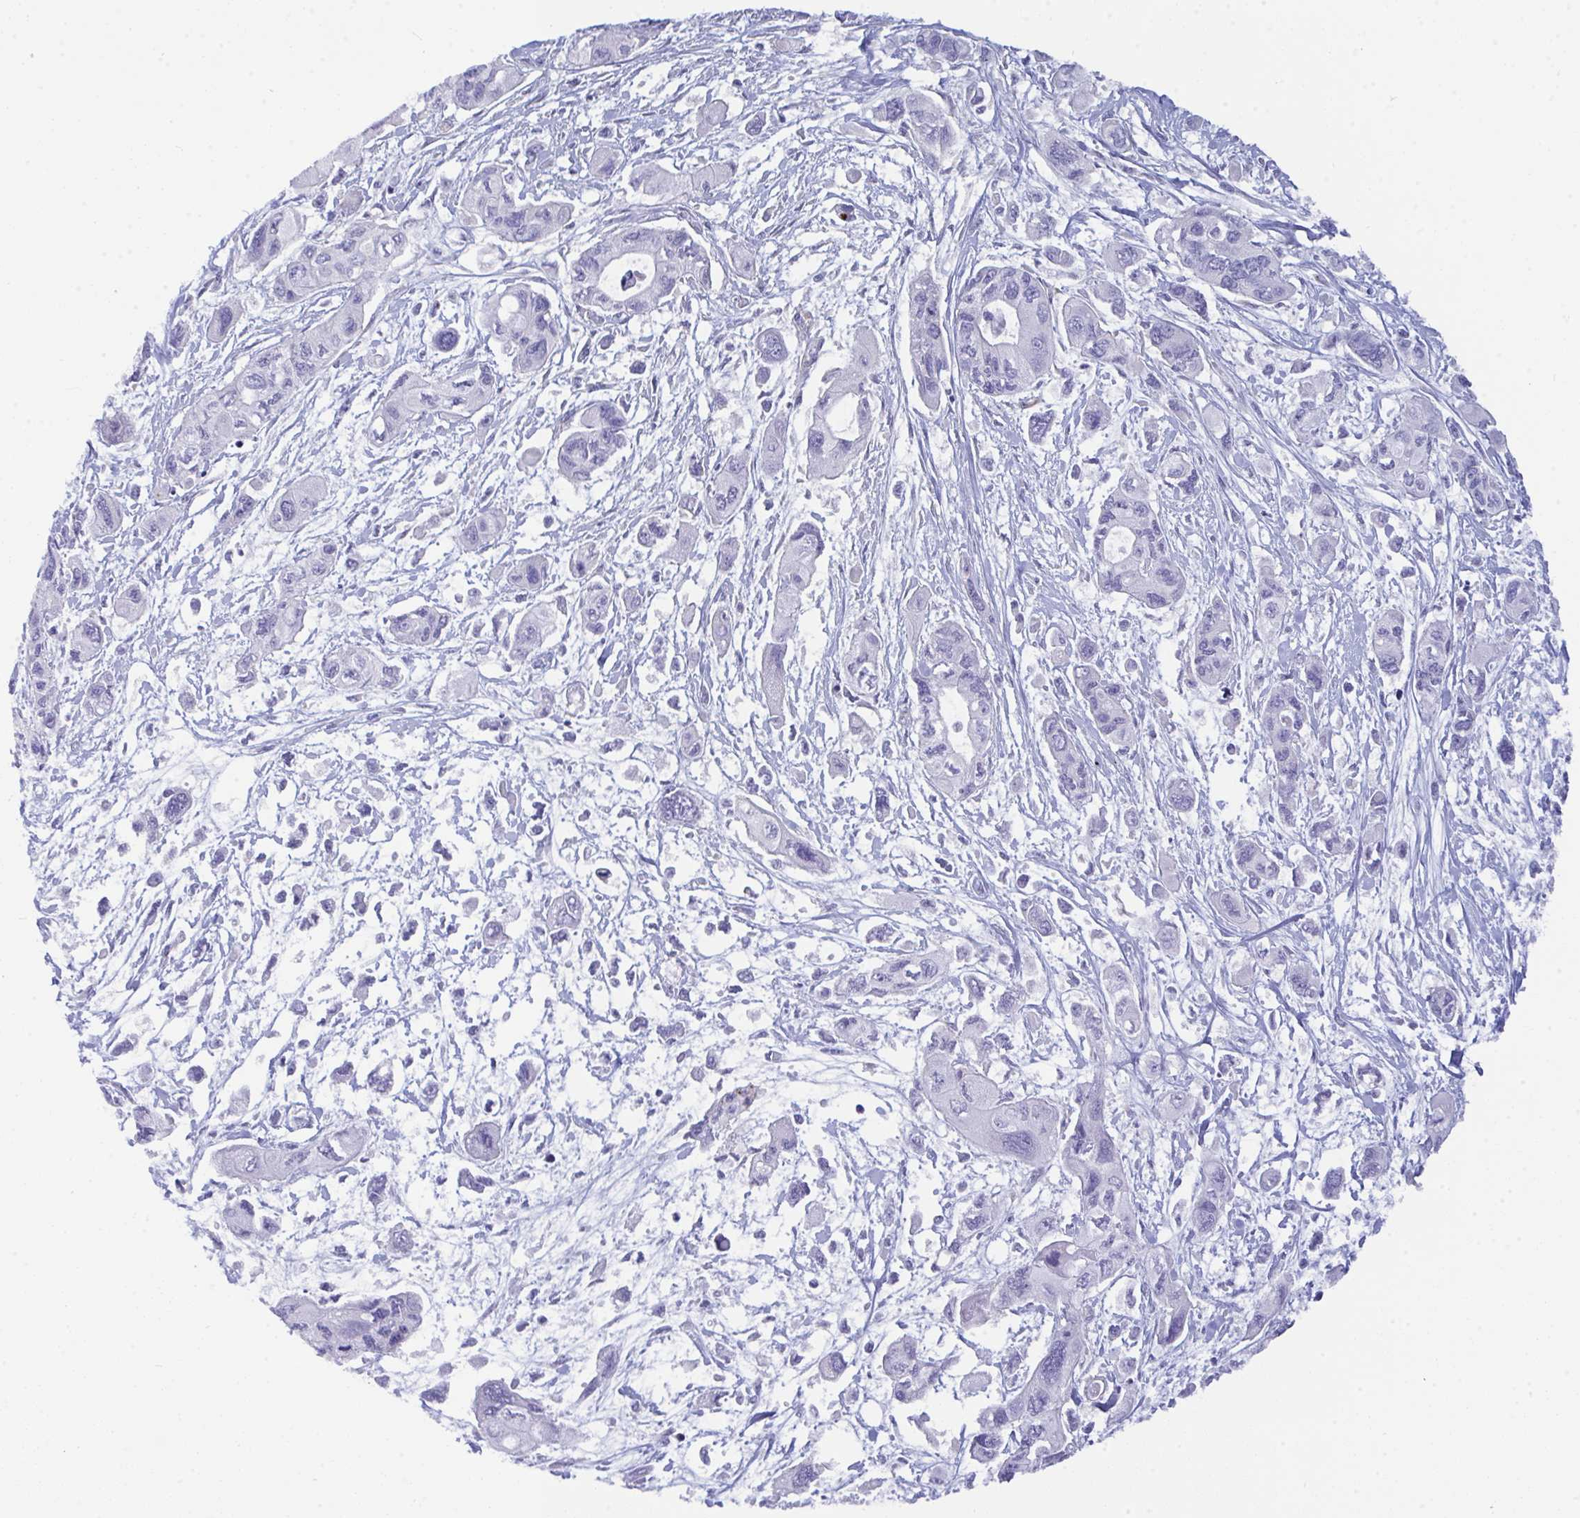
{"staining": {"intensity": "negative", "quantity": "none", "location": "none"}, "tissue": "pancreatic cancer", "cell_type": "Tumor cells", "image_type": "cancer", "snomed": [{"axis": "morphology", "description": "Adenocarcinoma, NOS"}, {"axis": "topography", "description": "Pancreas"}], "caption": "Tumor cells are negative for protein expression in human pancreatic adenocarcinoma.", "gene": "GAB1", "patient": {"sex": "female", "age": 47}}